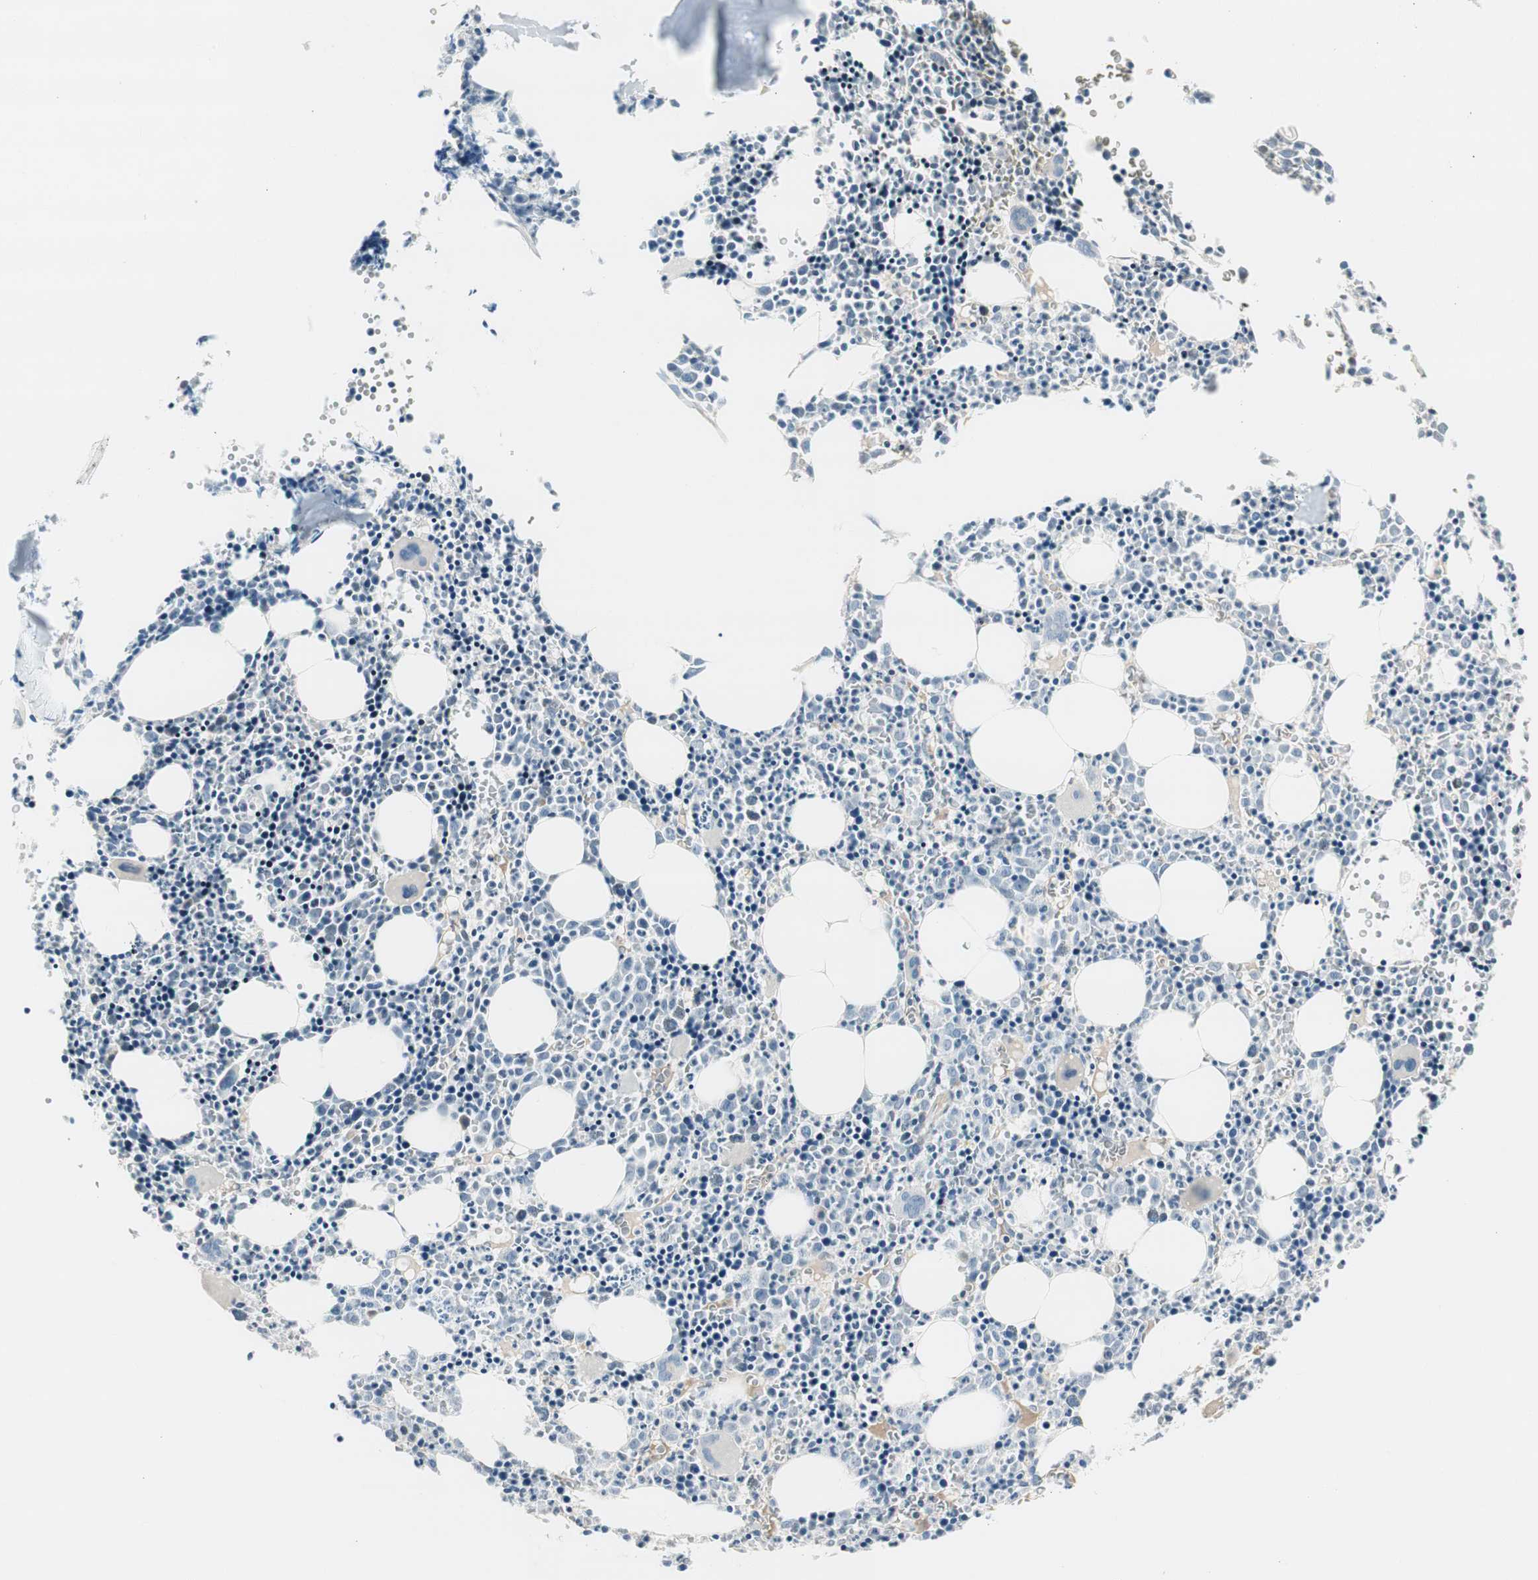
{"staining": {"intensity": "negative", "quantity": "none", "location": "none"}, "tissue": "bone marrow", "cell_type": "Hematopoietic cells", "image_type": "normal", "snomed": [{"axis": "morphology", "description": "Normal tissue, NOS"}, {"axis": "morphology", "description": "Inflammation, NOS"}, {"axis": "topography", "description": "Bone marrow"}], "caption": "This photomicrograph is of benign bone marrow stained with IHC to label a protein in brown with the nuclei are counter-stained blue. There is no staining in hematopoietic cells. Brightfield microscopy of immunohistochemistry stained with DAB (brown) and hematoxylin (blue), captured at high magnification.", "gene": "EVA1A", "patient": {"sex": "female", "age": 17}}